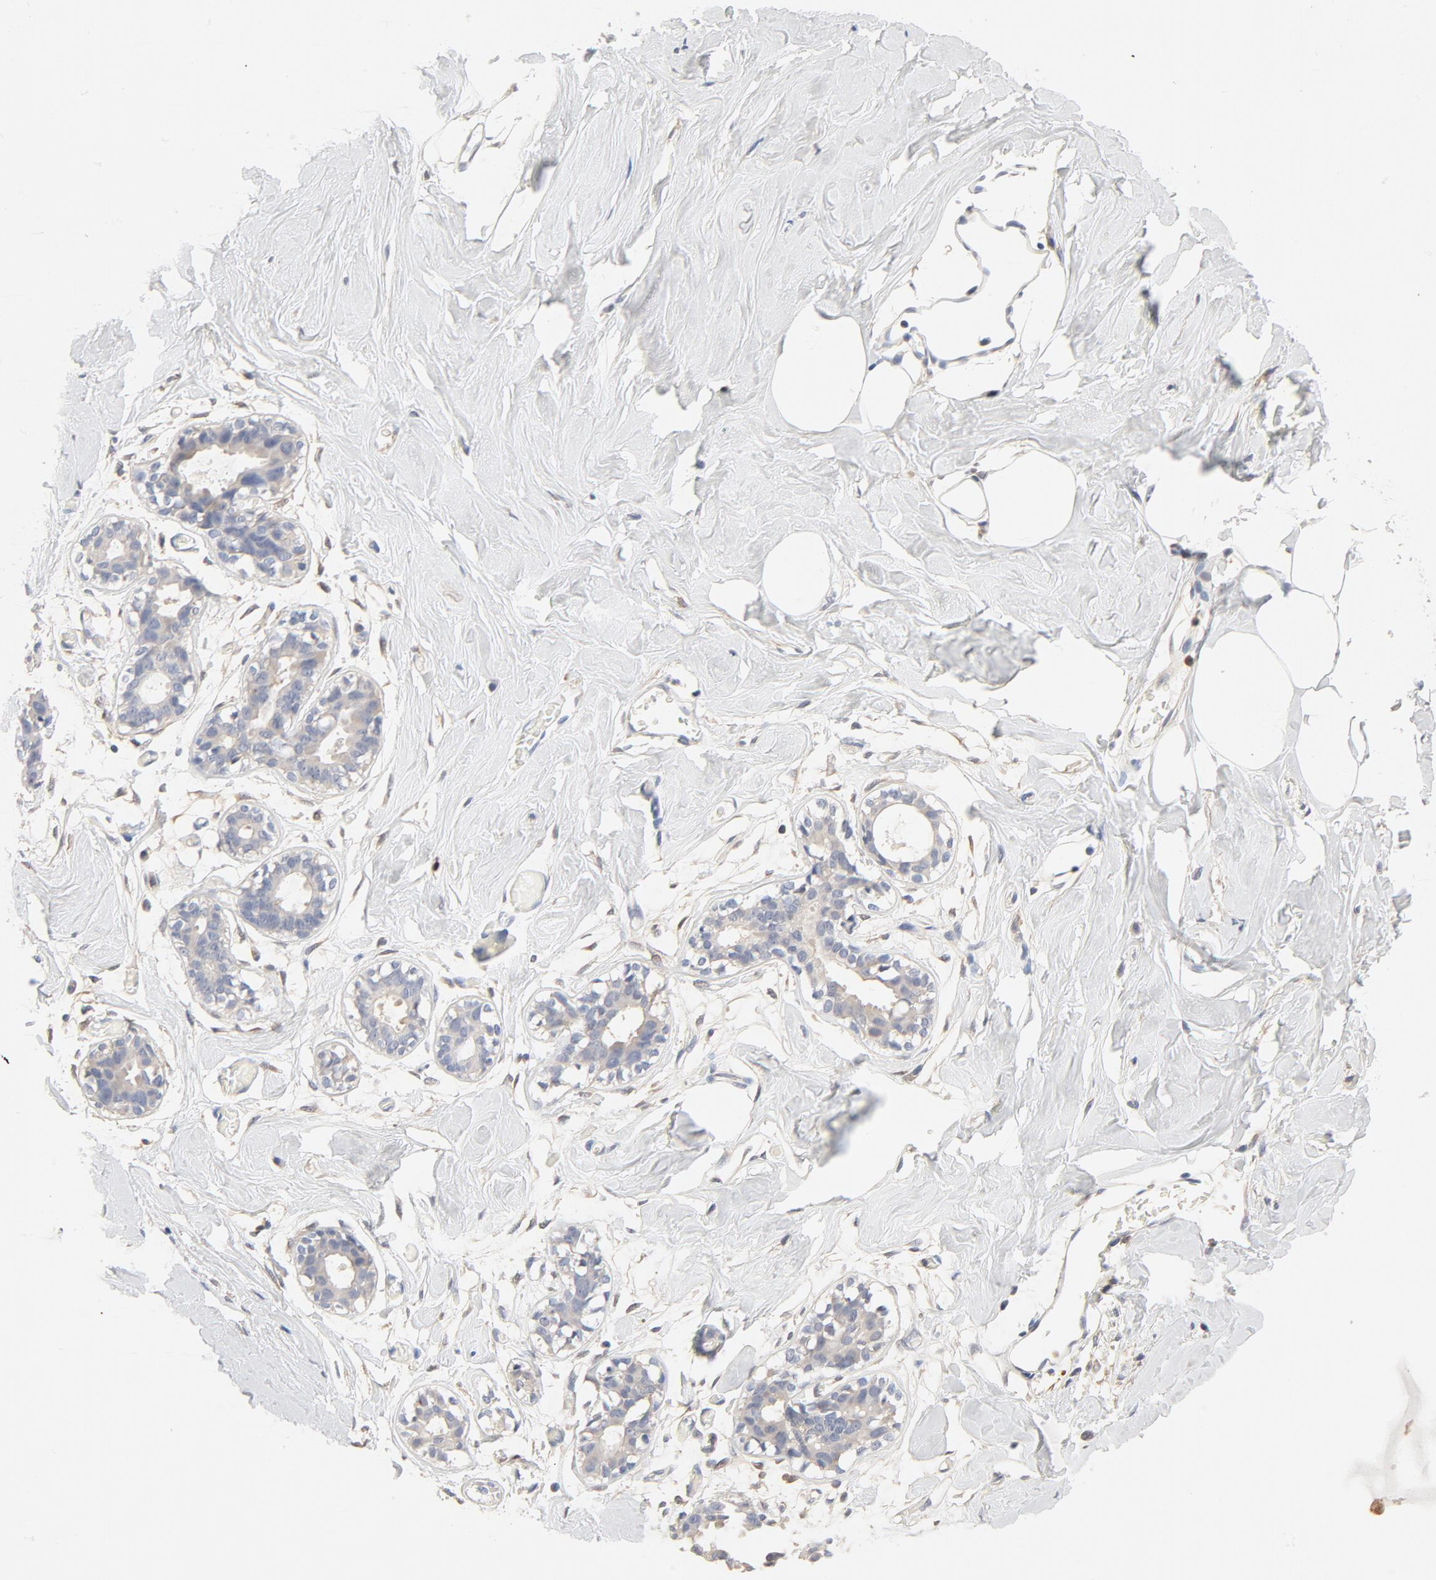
{"staining": {"intensity": "negative", "quantity": "none", "location": "none"}, "tissue": "breast", "cell_type": "Adipocytes", "image_type": "normal", "snomed": [{"axis": "morphology", "description": "Normal tissue, NOS"}, {"axis": "topography", "description": "Breast"}, {"axis": "topography", "description": "Adipose tissue"}], "caption": "Immunohistochemical staining of benign human breast reveals no significant positivity in adipocytes. Nuclei are stained in blue.", "gene": "STAT1", "patient": {"sex": "female", "age": 25}}